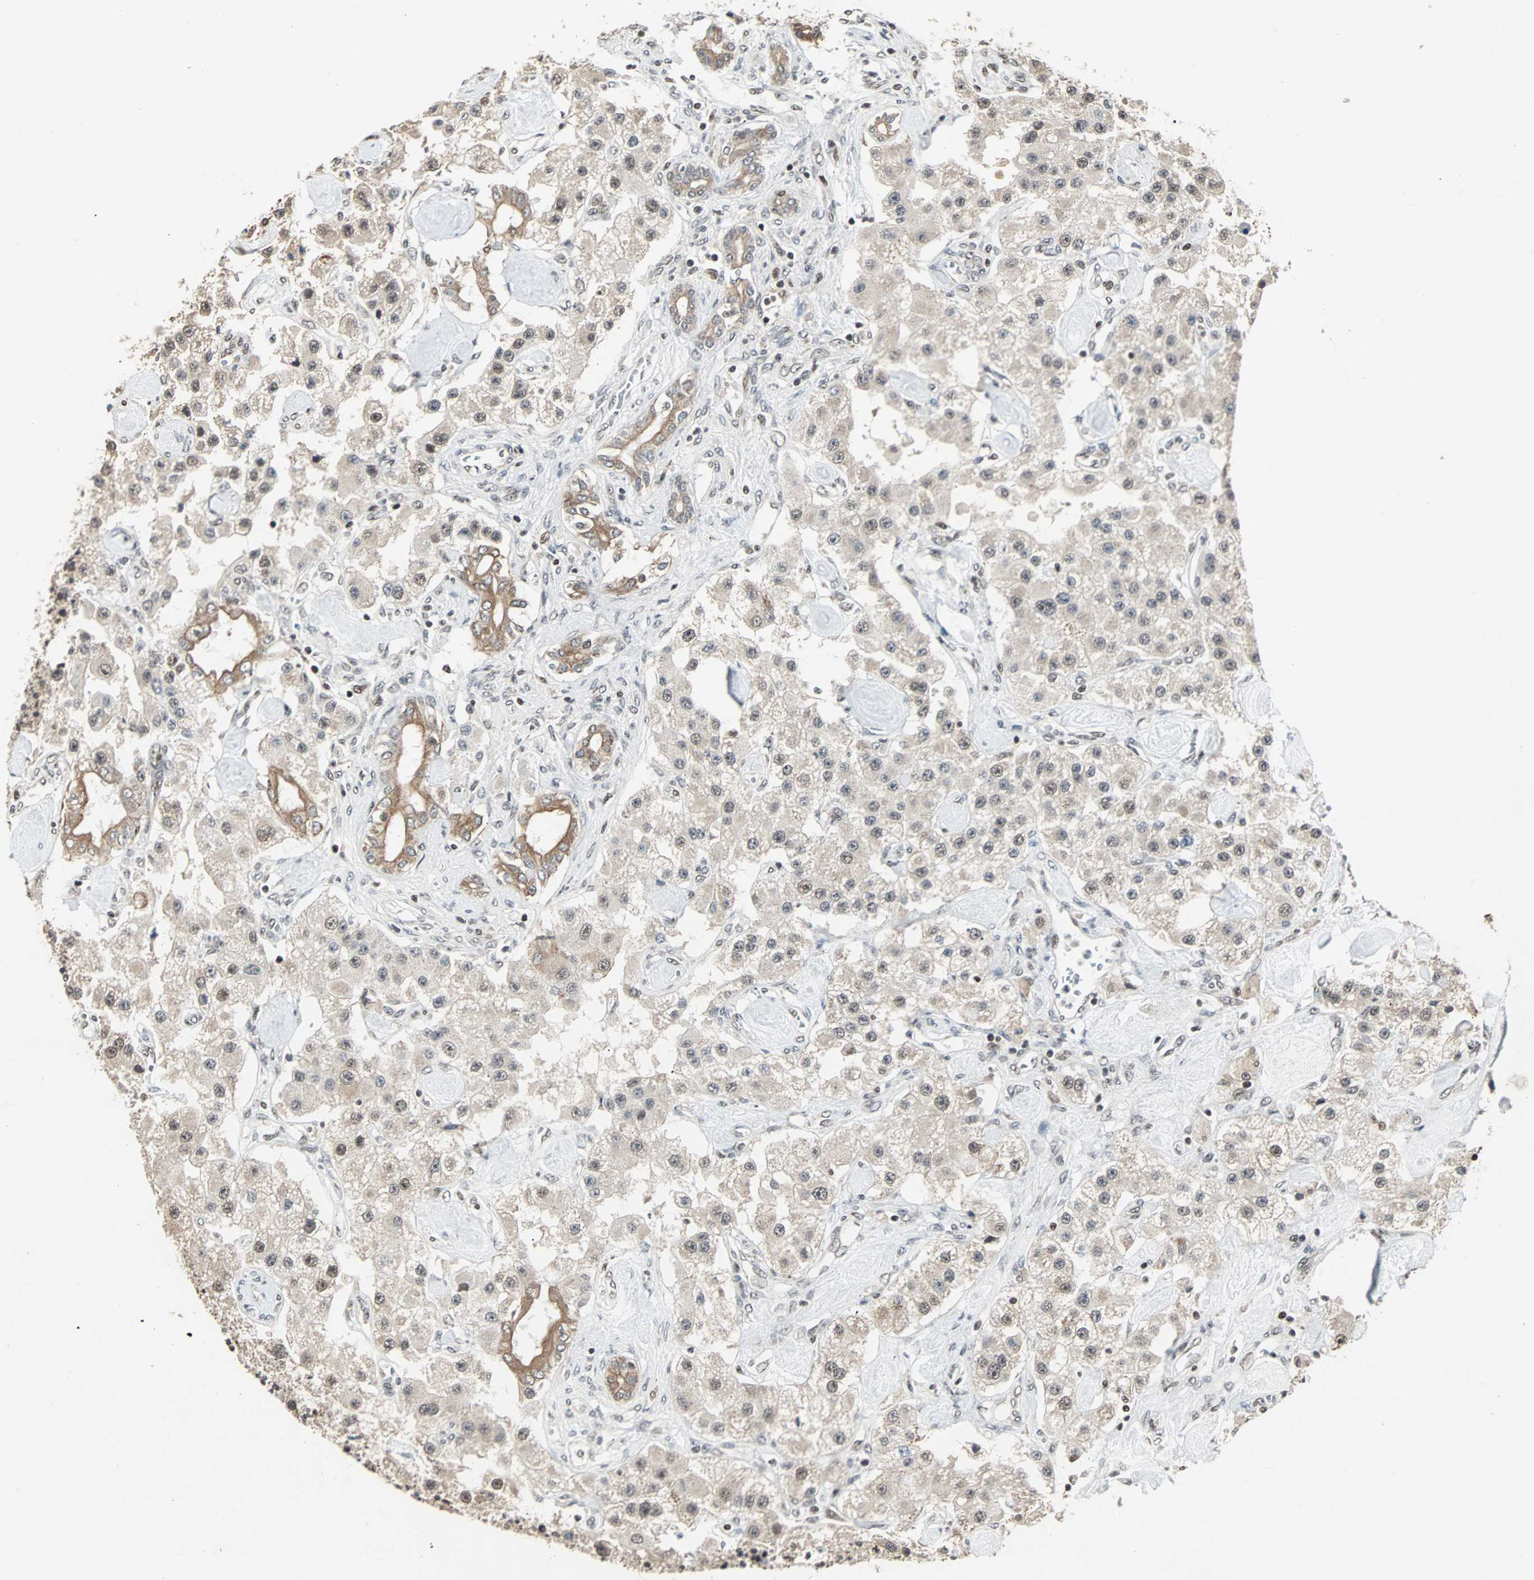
{"staining": {"intensity": "weak", "quantity": "25%-75%", "location": "cytoplasmic/membranous,nuclear"}, "tissue": "carcinoid", "cell_type": "Tumor cells", "image_type": "cancer", "snomed": [{"axis": "morphology", "description": "Carcinoid, malignant, NOS"}, {"axis": "topography", "description": "Pancreas"}], "caption": "Tumor cells display low levels of weak cytoplasmic/membranous and nuclear positivity in about 25%-75% of cells in human carcinoid. (Stains: DAB (3,3'-diaminobenzidine) in brown, nuclei in blue, Microscopy: brightfield microscopy at high magnification).", "gene": "TERF2IP", "patient": {"sex": "male", "age": 41}}